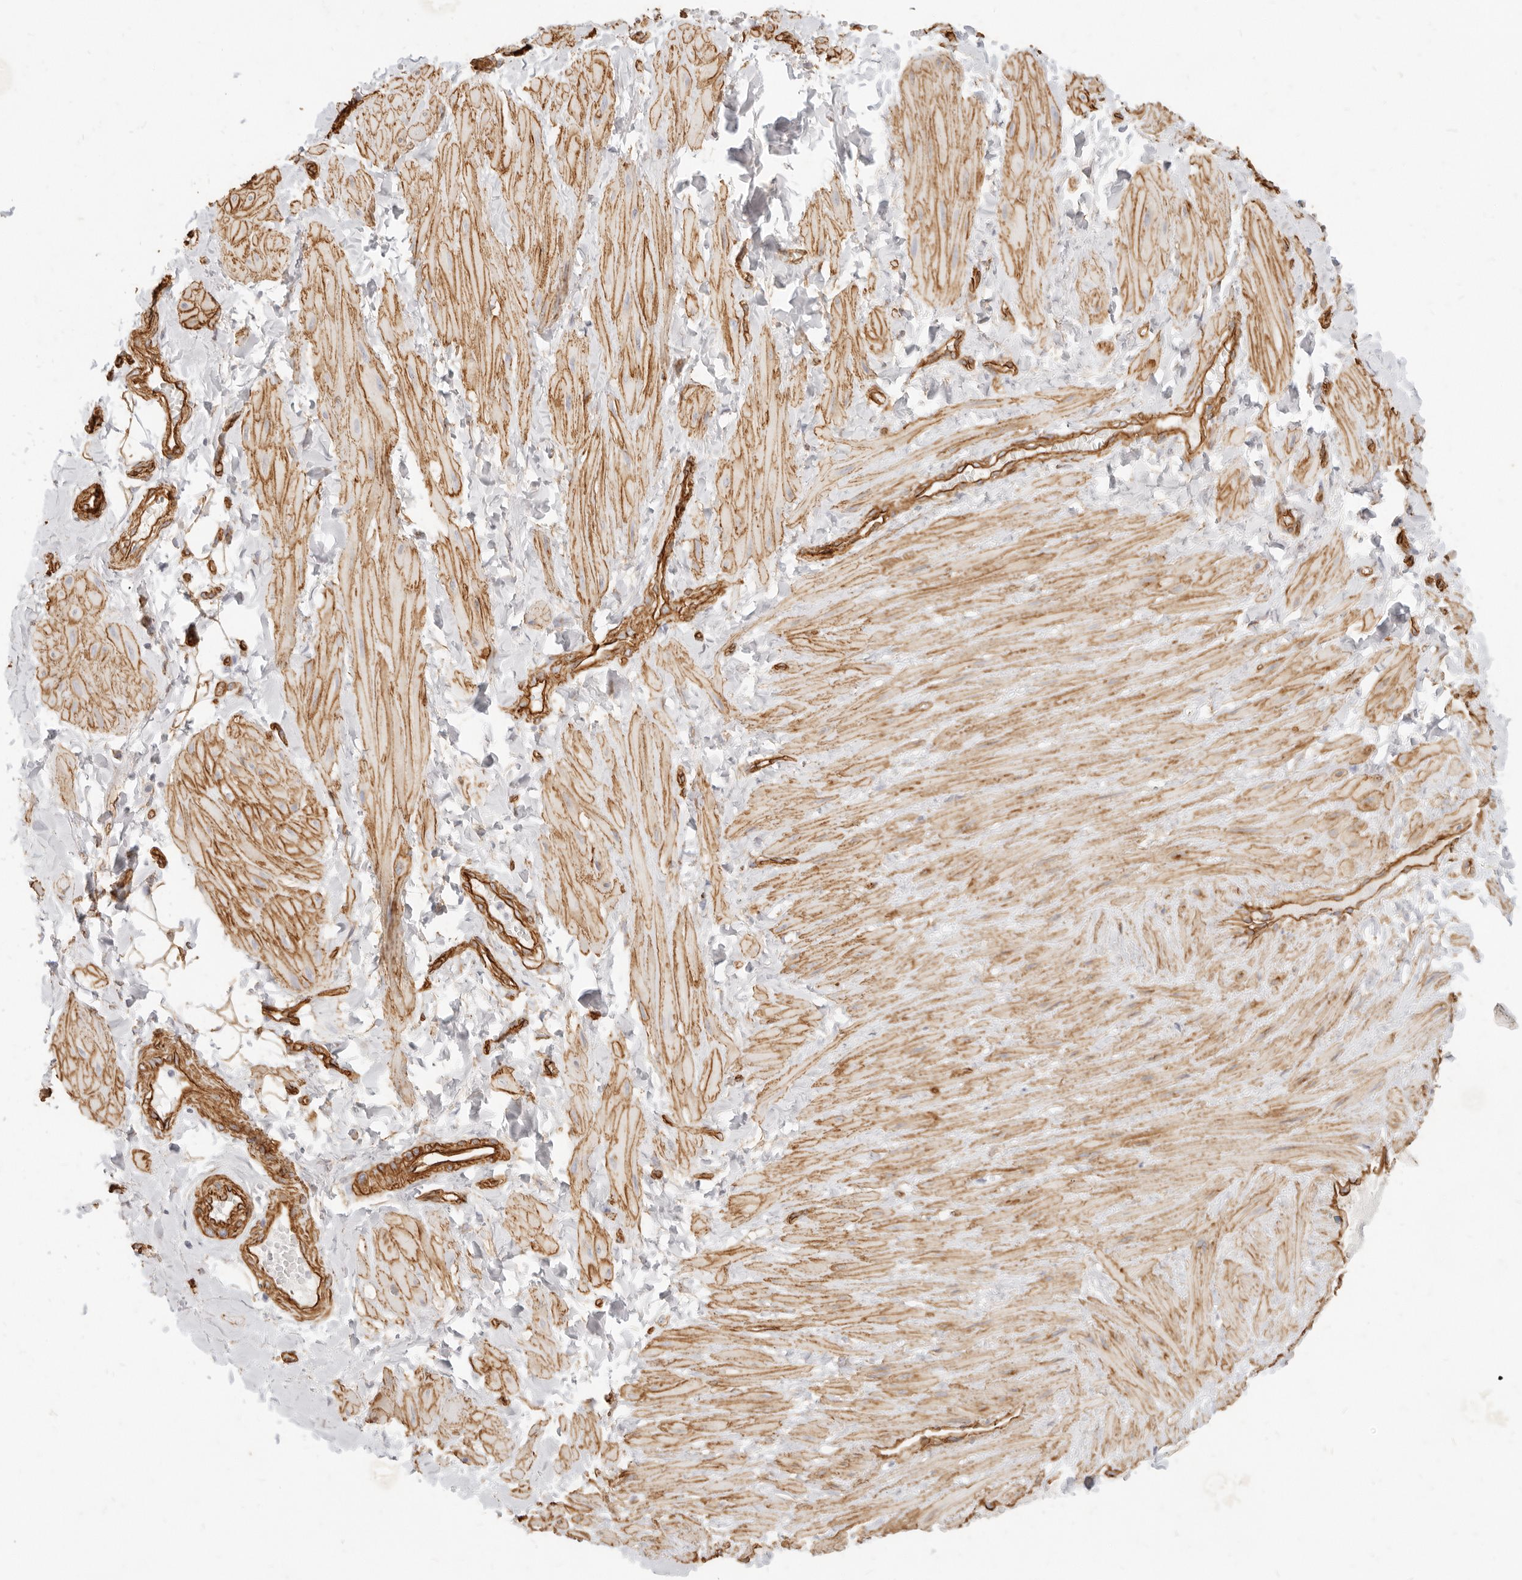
{"staining": {"intensity": "moderate", "quantity": "25%-75%", "location": "cytoplasmic/membranous"}, "tissue": "adipose tissue", "cell_type": "Adipocytes", "image_type": "normal", "snomed": [{"axis": "morphology", "description": "Normal tissue, NOS"}, {"axis": "topography", "description": "Adipose tissue"}, {"axis": "topography", "description": "Vascular tissue"}, {"axis": "topography", "description": "Peripheral nerve tissue"}], "caption": "An image of adipose tissue stained for a protein shows moderate cytoplasmic/membranous brown staining in adipocytes.", "gene": "NUS1", "patient": {"sex": "male", "age": 25}}